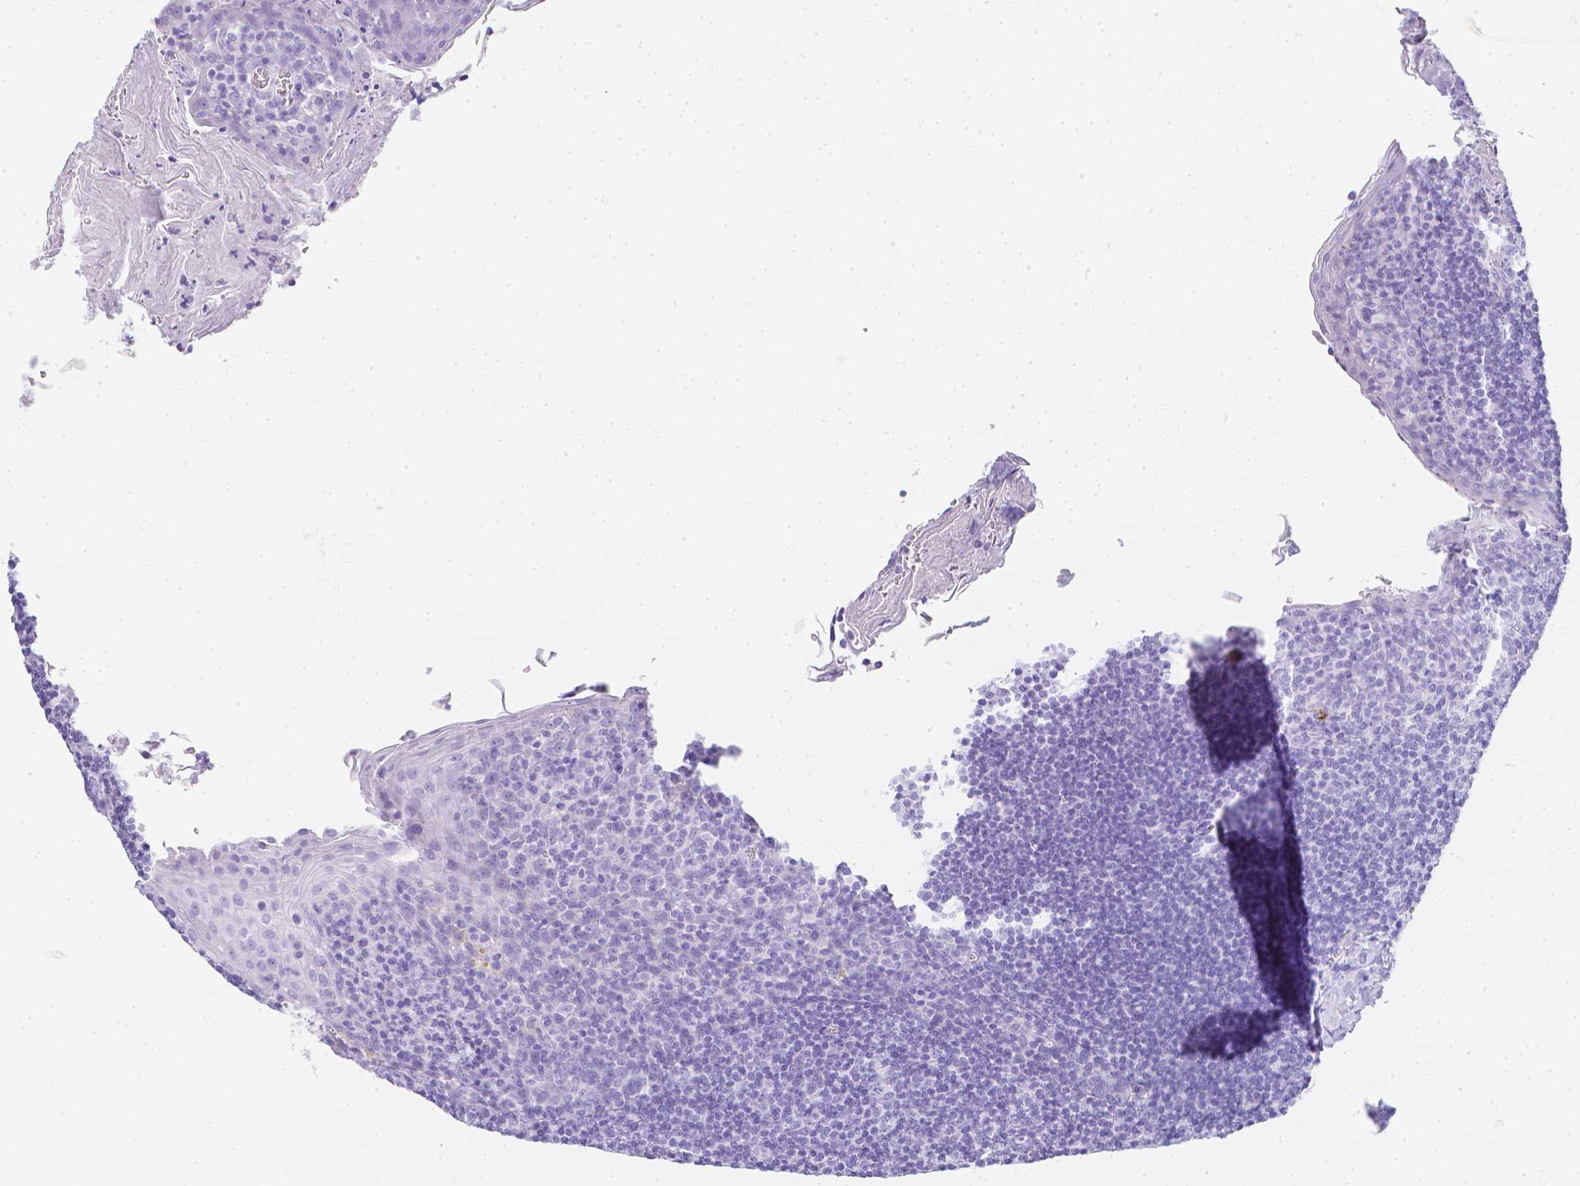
{"staining": {"intensity": "negative", "quantity": "none", "location": "none"}, "tissue": "tonsil", "cell_type": "Germinal center cells", "image_type": "normal", "snomed": [{"axis": "morphology", "description": "Normal tissue, NOS"}, {"axis": "topography", "description": "Tonsil"}], "caption": "Germinal center cells show no significant expression in benign tonsil. The staining is performed using DAB (3,3'-diaminobenzidine) brown chromogen with nuclei counter-stained in using hematoxylin.", "gene": "LGALS4", "patient": {"sex": "male", "age": 27}}